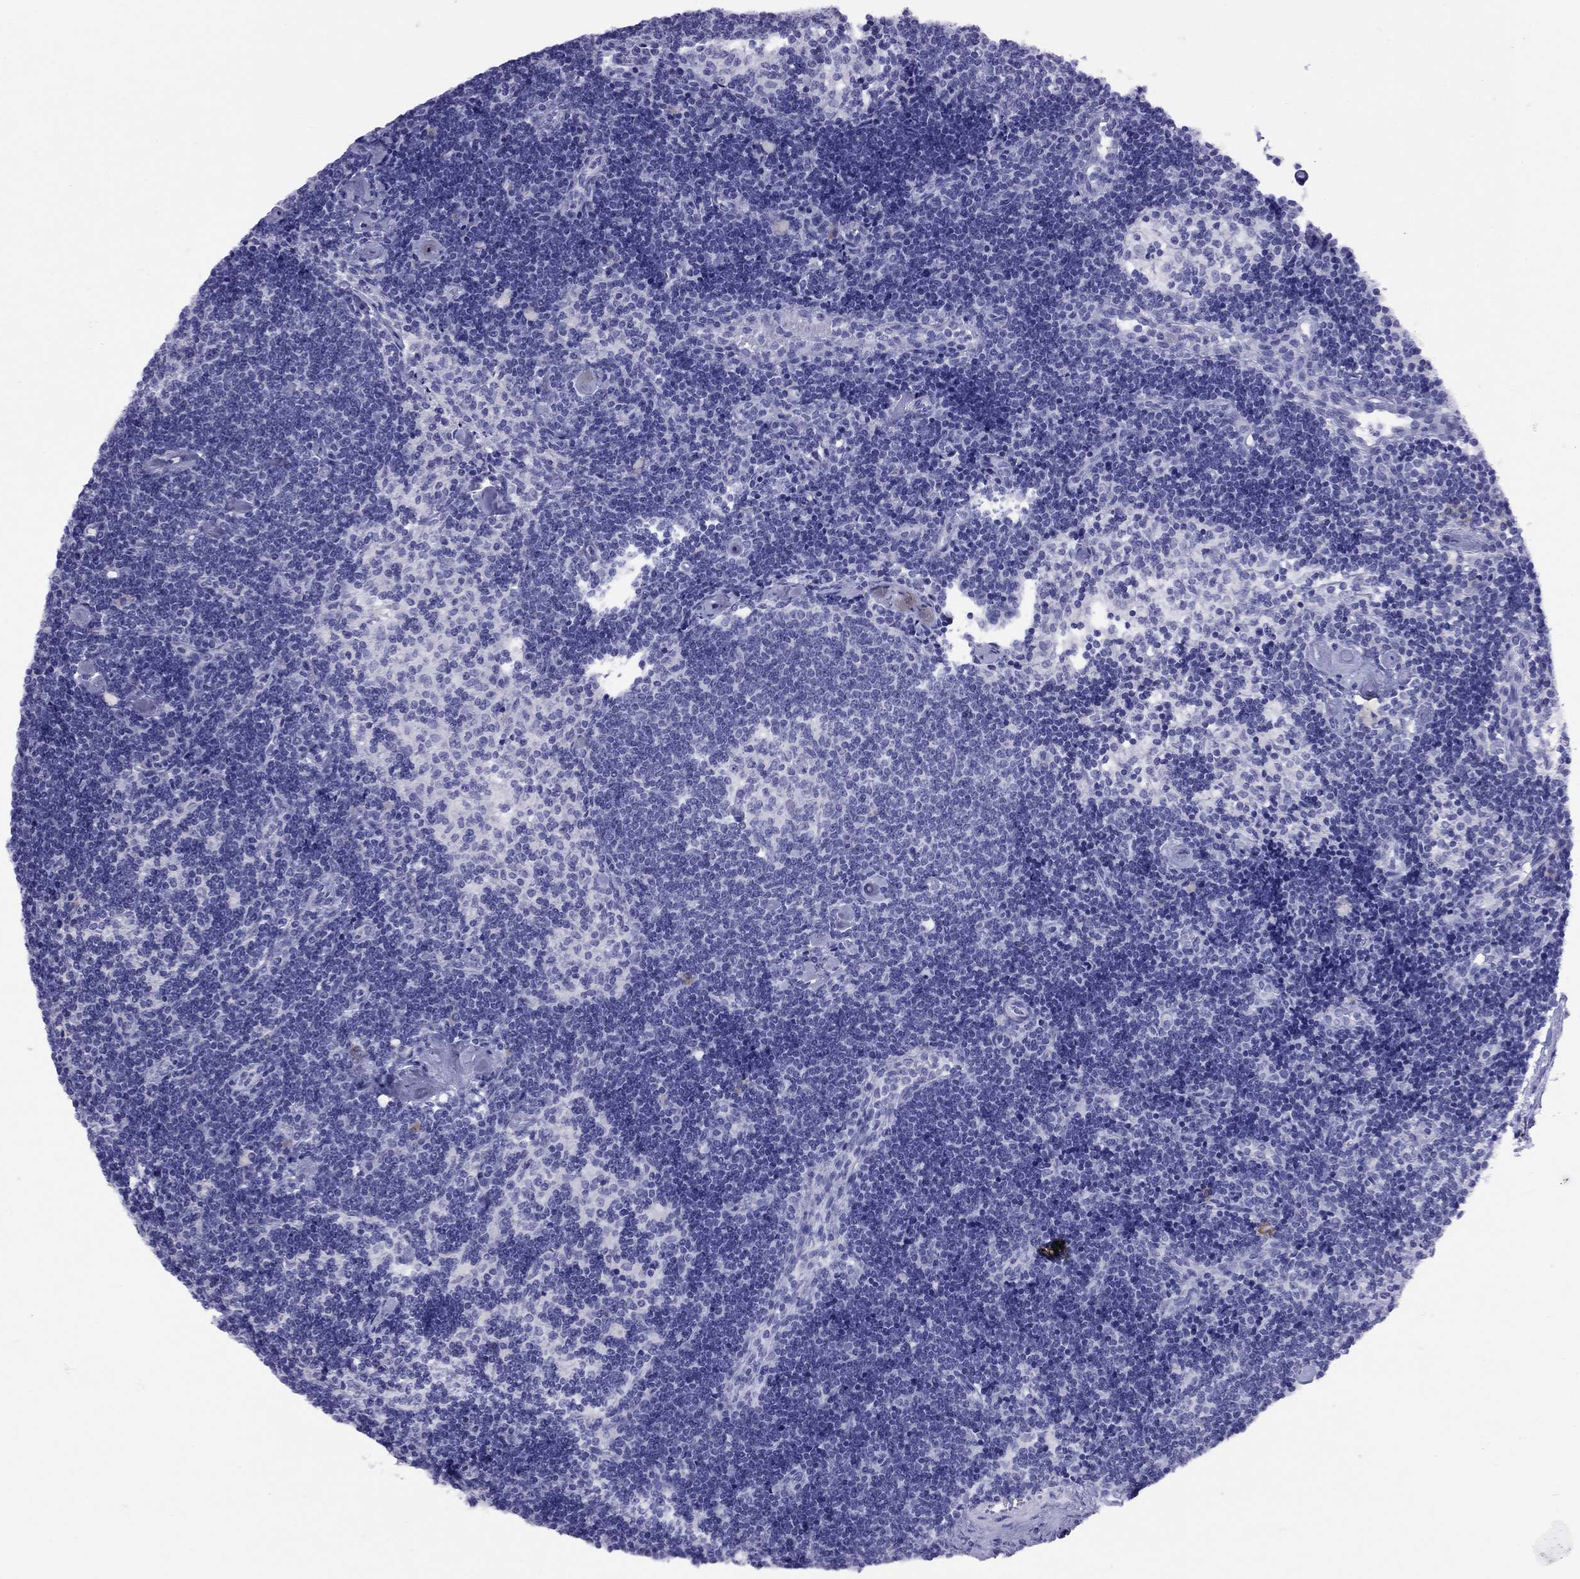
{"staining": {"intensity": "negative", "quantity": "none", "location": "none"}, "tissue": "lymph node", "cell_type": "Germinal center cells", "image_type": "normal", "snomed": [{"axis": "morphology", "description": "Normal tissue, NOS"}, {"axis": "topography", "description": "Lymph node"}], "caption": "High power microscopy micrograph of an IHC histopathology image of benign lymph node, revealing no significant staining in germinal center cells.", "gene": "GRIA2", "patient": {"sex": "female", "age": 42}}